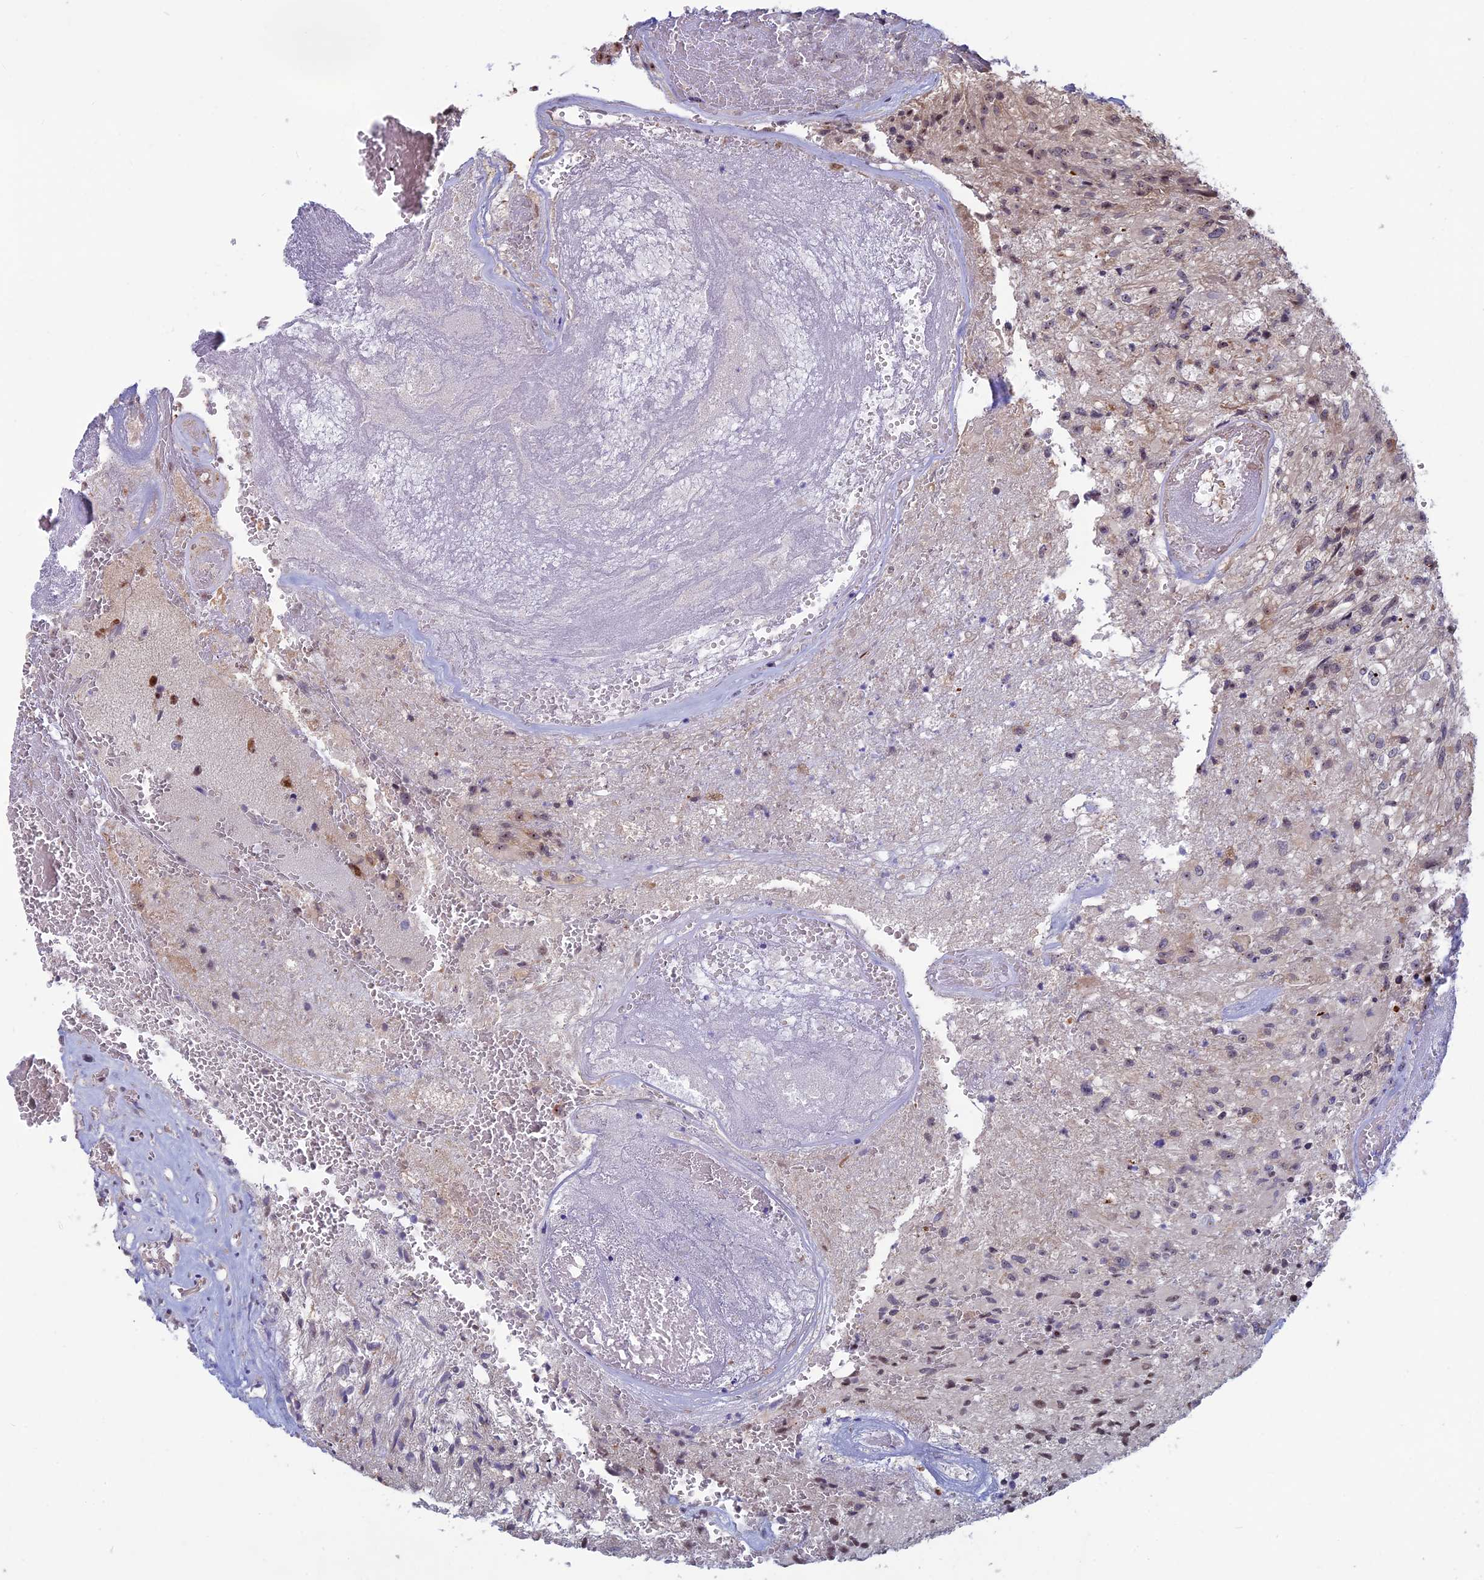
{"staining": {"intensity": "weak", "quantity": "25%-75%", "location": "nuclear"}, "tissue": "glioma", "cell_type": "Tumor cells", "image_type": "cancer", "snomed": [{"axis": "morphology", "description": "Glioma, malignant, High grade"}, {"axis": "topography", "description": "Brain"}], "caption": "IHC micrograph of glioma stained for a protein (brown), which shows low levels of weak nuclear staining in about 25%-75% of tumor cells.", "gene": "SPIRE1", "patient": {"sex": "male", "age": 56}}